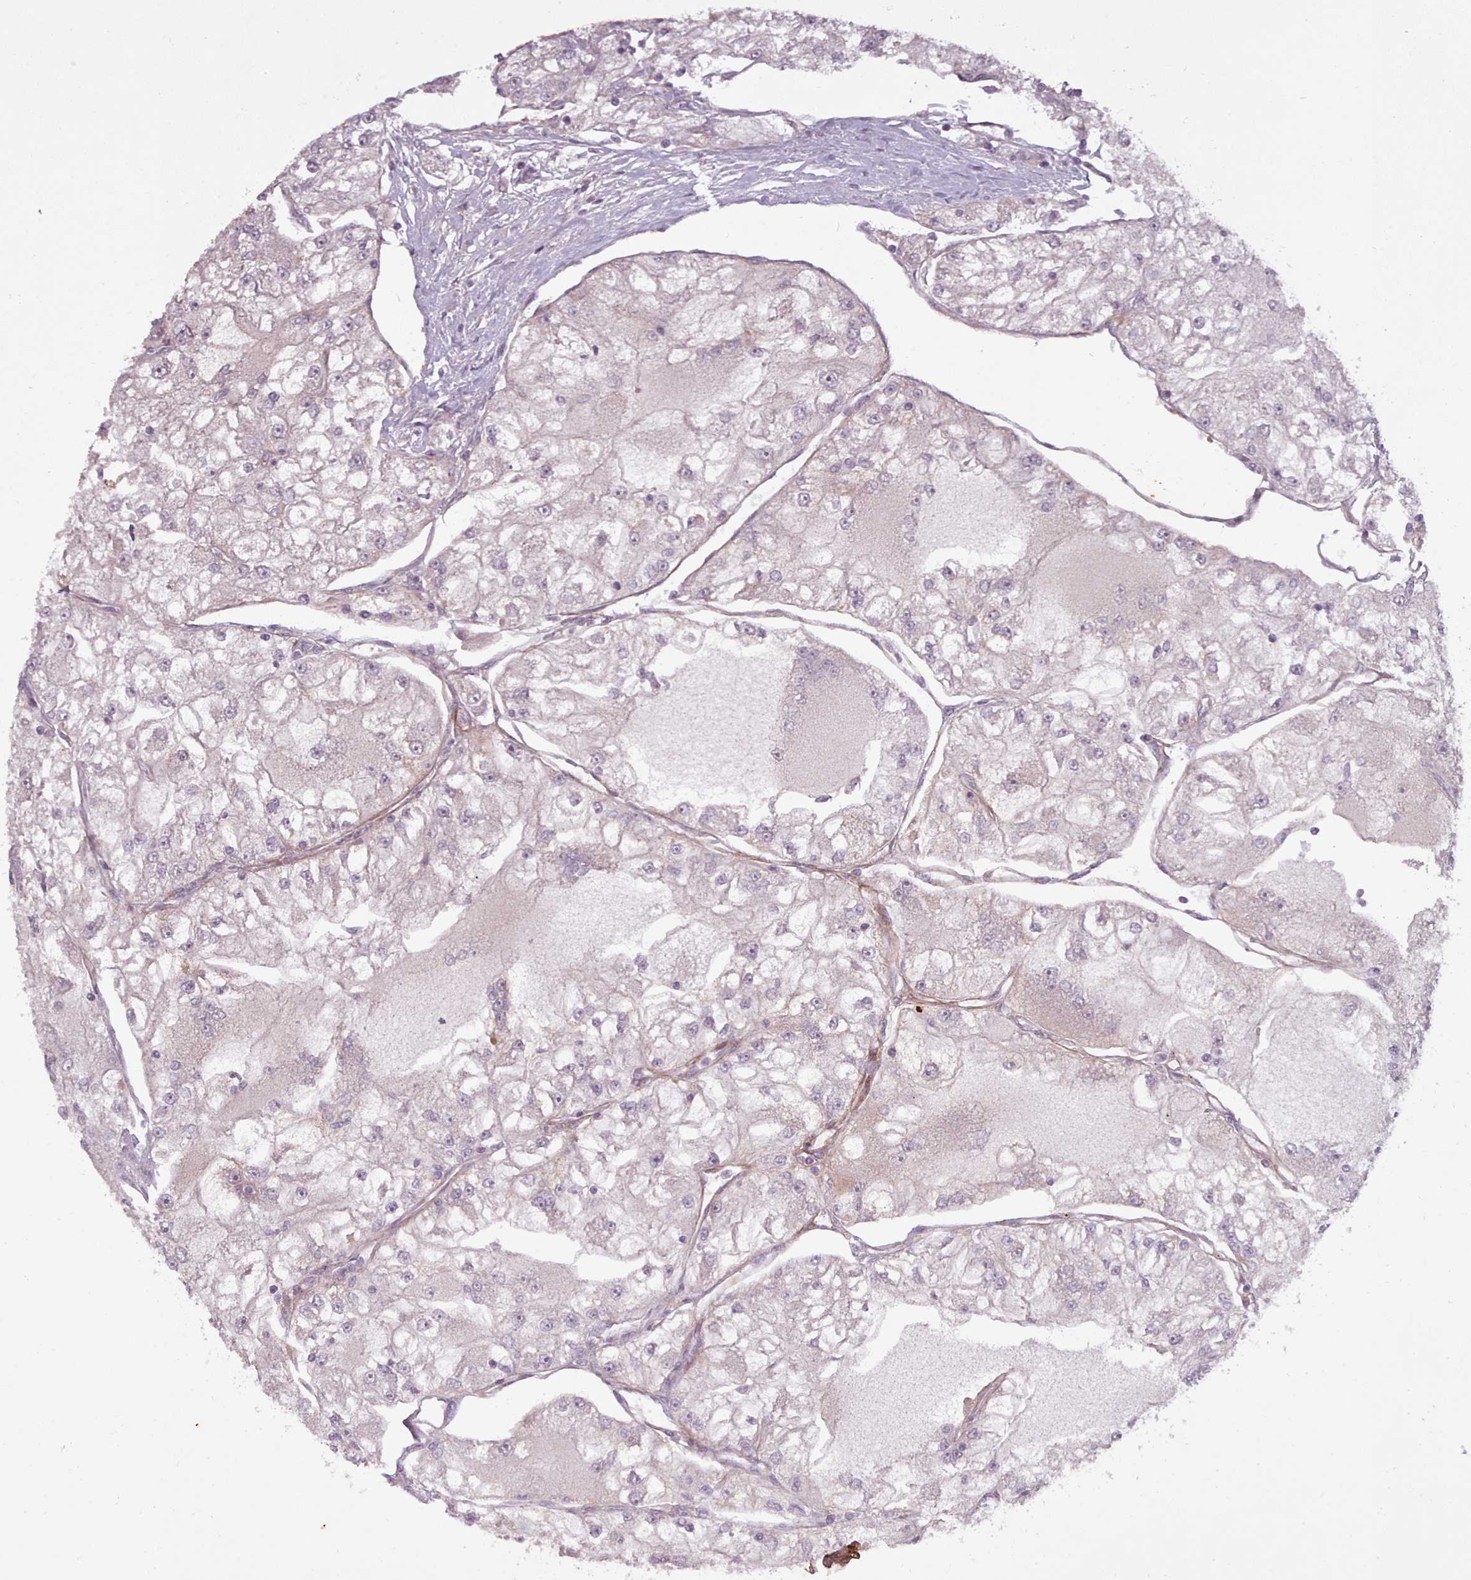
{"staining": {"intensity": "negative", "quantity": "none", "location": "none"}, "tissue": "renal cancer", "cell_type": "Tumor cells", "image_type": "cancer", "snomed": [{"axis": "morphology", "description": "Adenocarcinoma, NOS"}, {"axis": "topography", "description": "Kidney"}], "caption": "This is an immunohistochemistry photomicrograph of human renal adenocarcinoma. There is no staining in tumor cells.", "gene": "LEFTY2", "patient": {"sex": "female", "age": 72}}